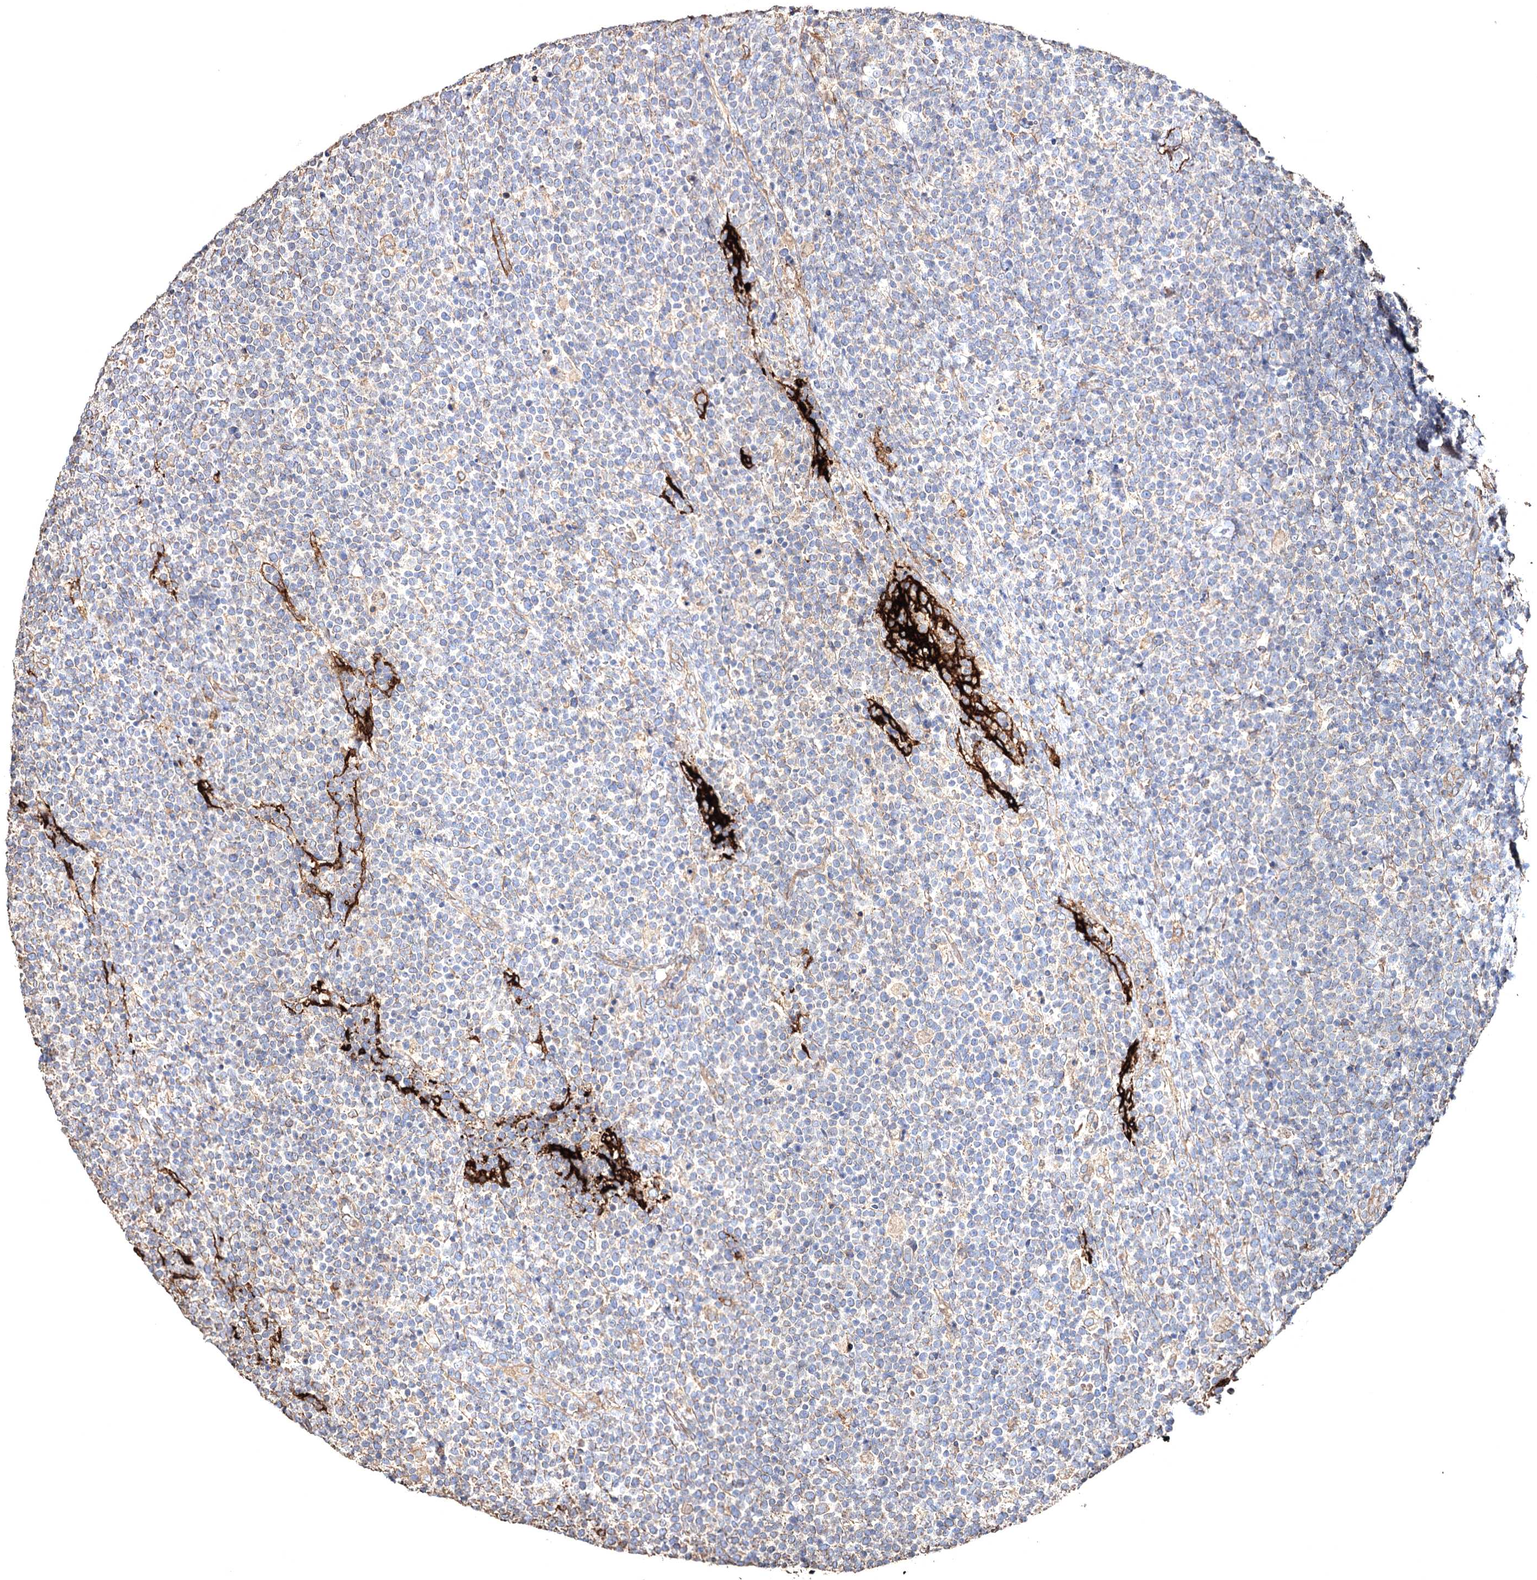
{"staining": {"intensity": "negative", "quantity": "none", "location": "none"}, "tissue": "lymphoma", "cell_type": "Tumor cells", "image_type": "cancer", "snomed": [{"axis": "morphology", "description": "Malignant lymphoma, non-Hodgkin's type, High grade"}, {"axis": "topography", "description": "Lymph node"}], "caption": "Immunohistochemistry (IHC) image of human lymphoma stained for a protein (brown), which demonstrates no positivity in tumor cells.", "gene": "CLEC4M", "patient": {"sex": "male", "age": 61}}